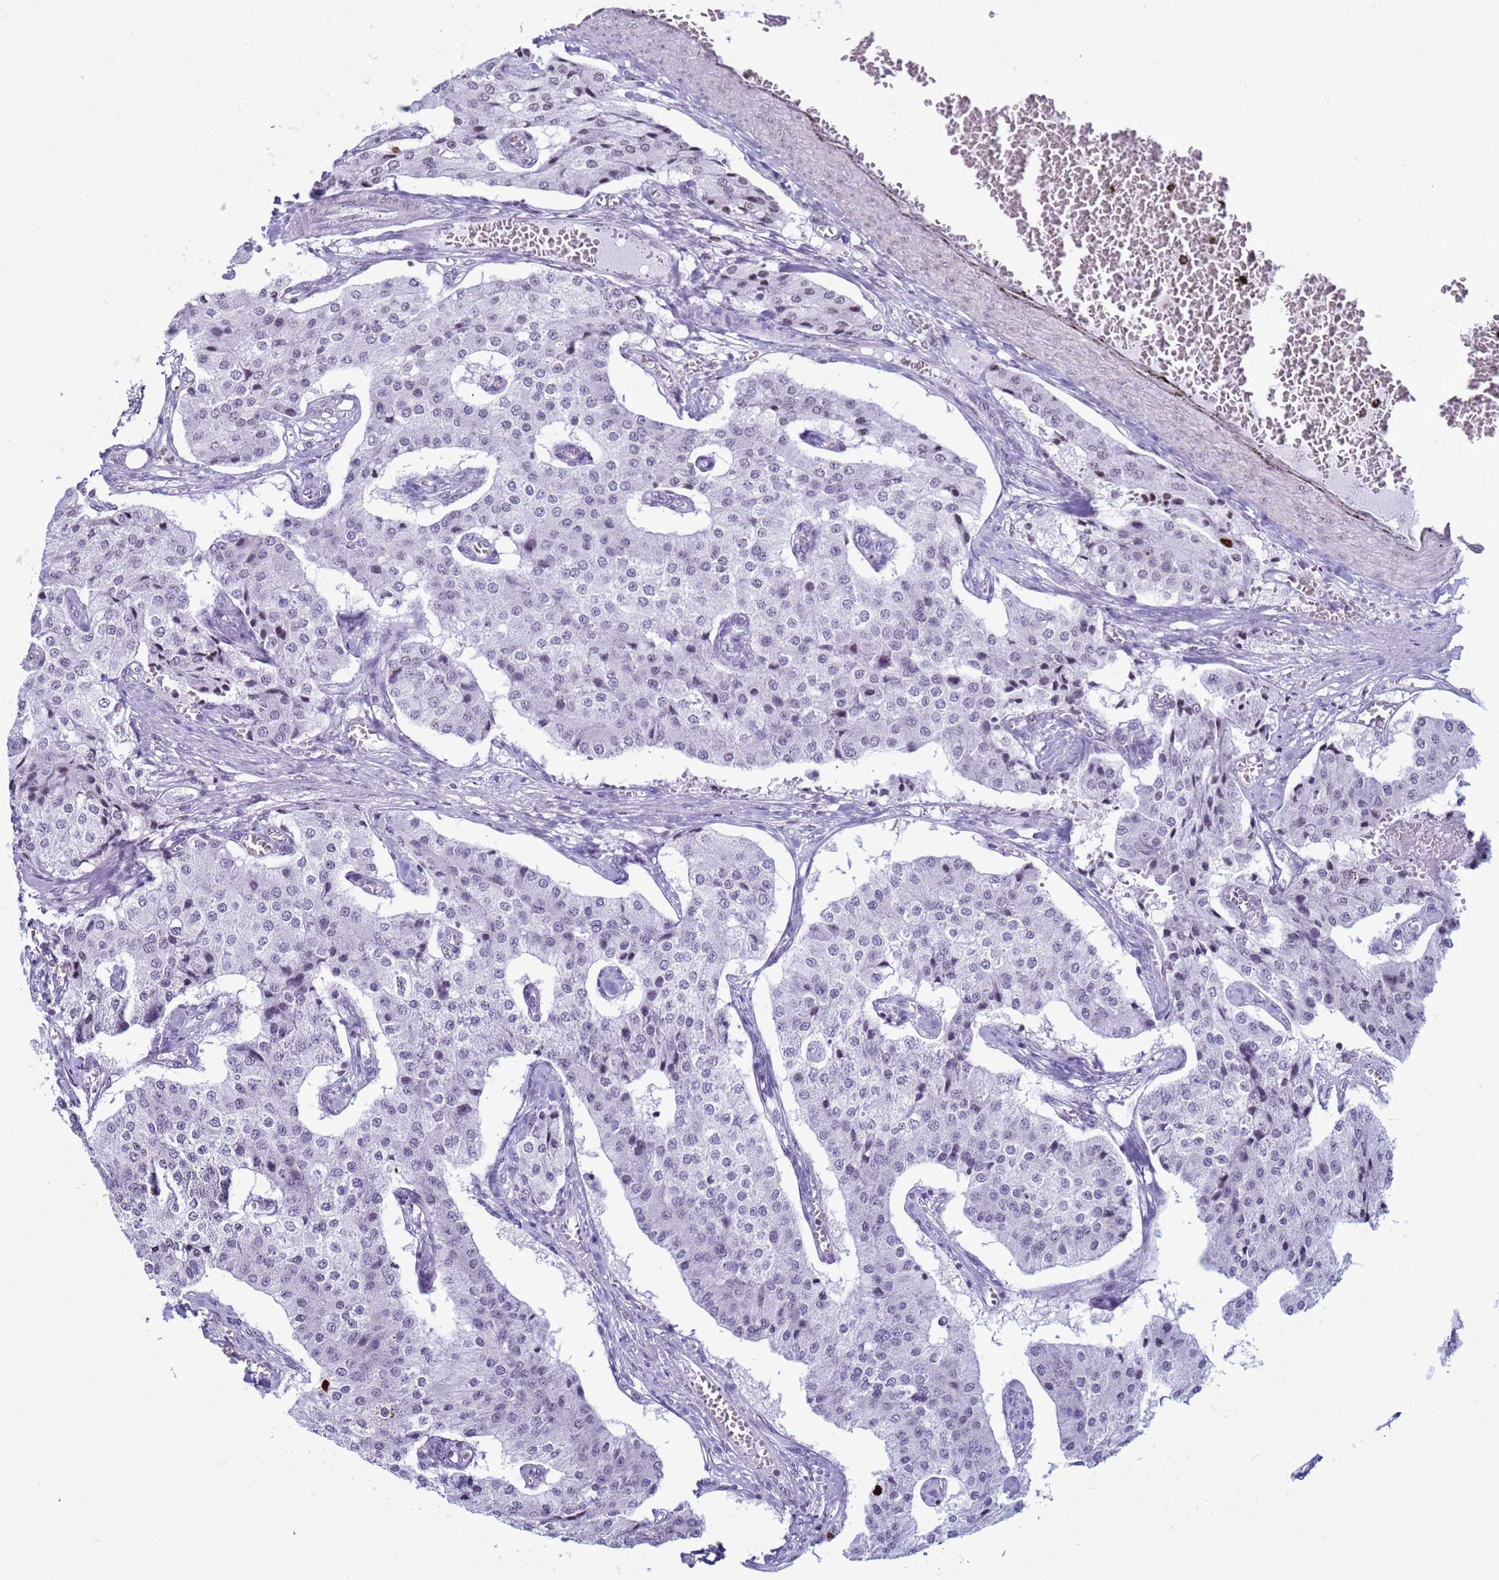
{"staining": {"intensity": "negative", "quantity": "none", "location": "none"}, "tissue": "carcinoid", "cell_type": "Tumor cells", "image_type": "cancer", "snomed": [{"axis": "morphology", "description": "Carcinoid, malignant, NOS"}, {"axis": "topography", "description": "Colon"}], "caption": "Immunohistochemistry histopathology image of human carcinoid (malignant) stained for a protein (brown), which demonstrates no positivity in tumor cells.", "gene": "H4C8", "patient": {"sex": "female", "age": 52}}